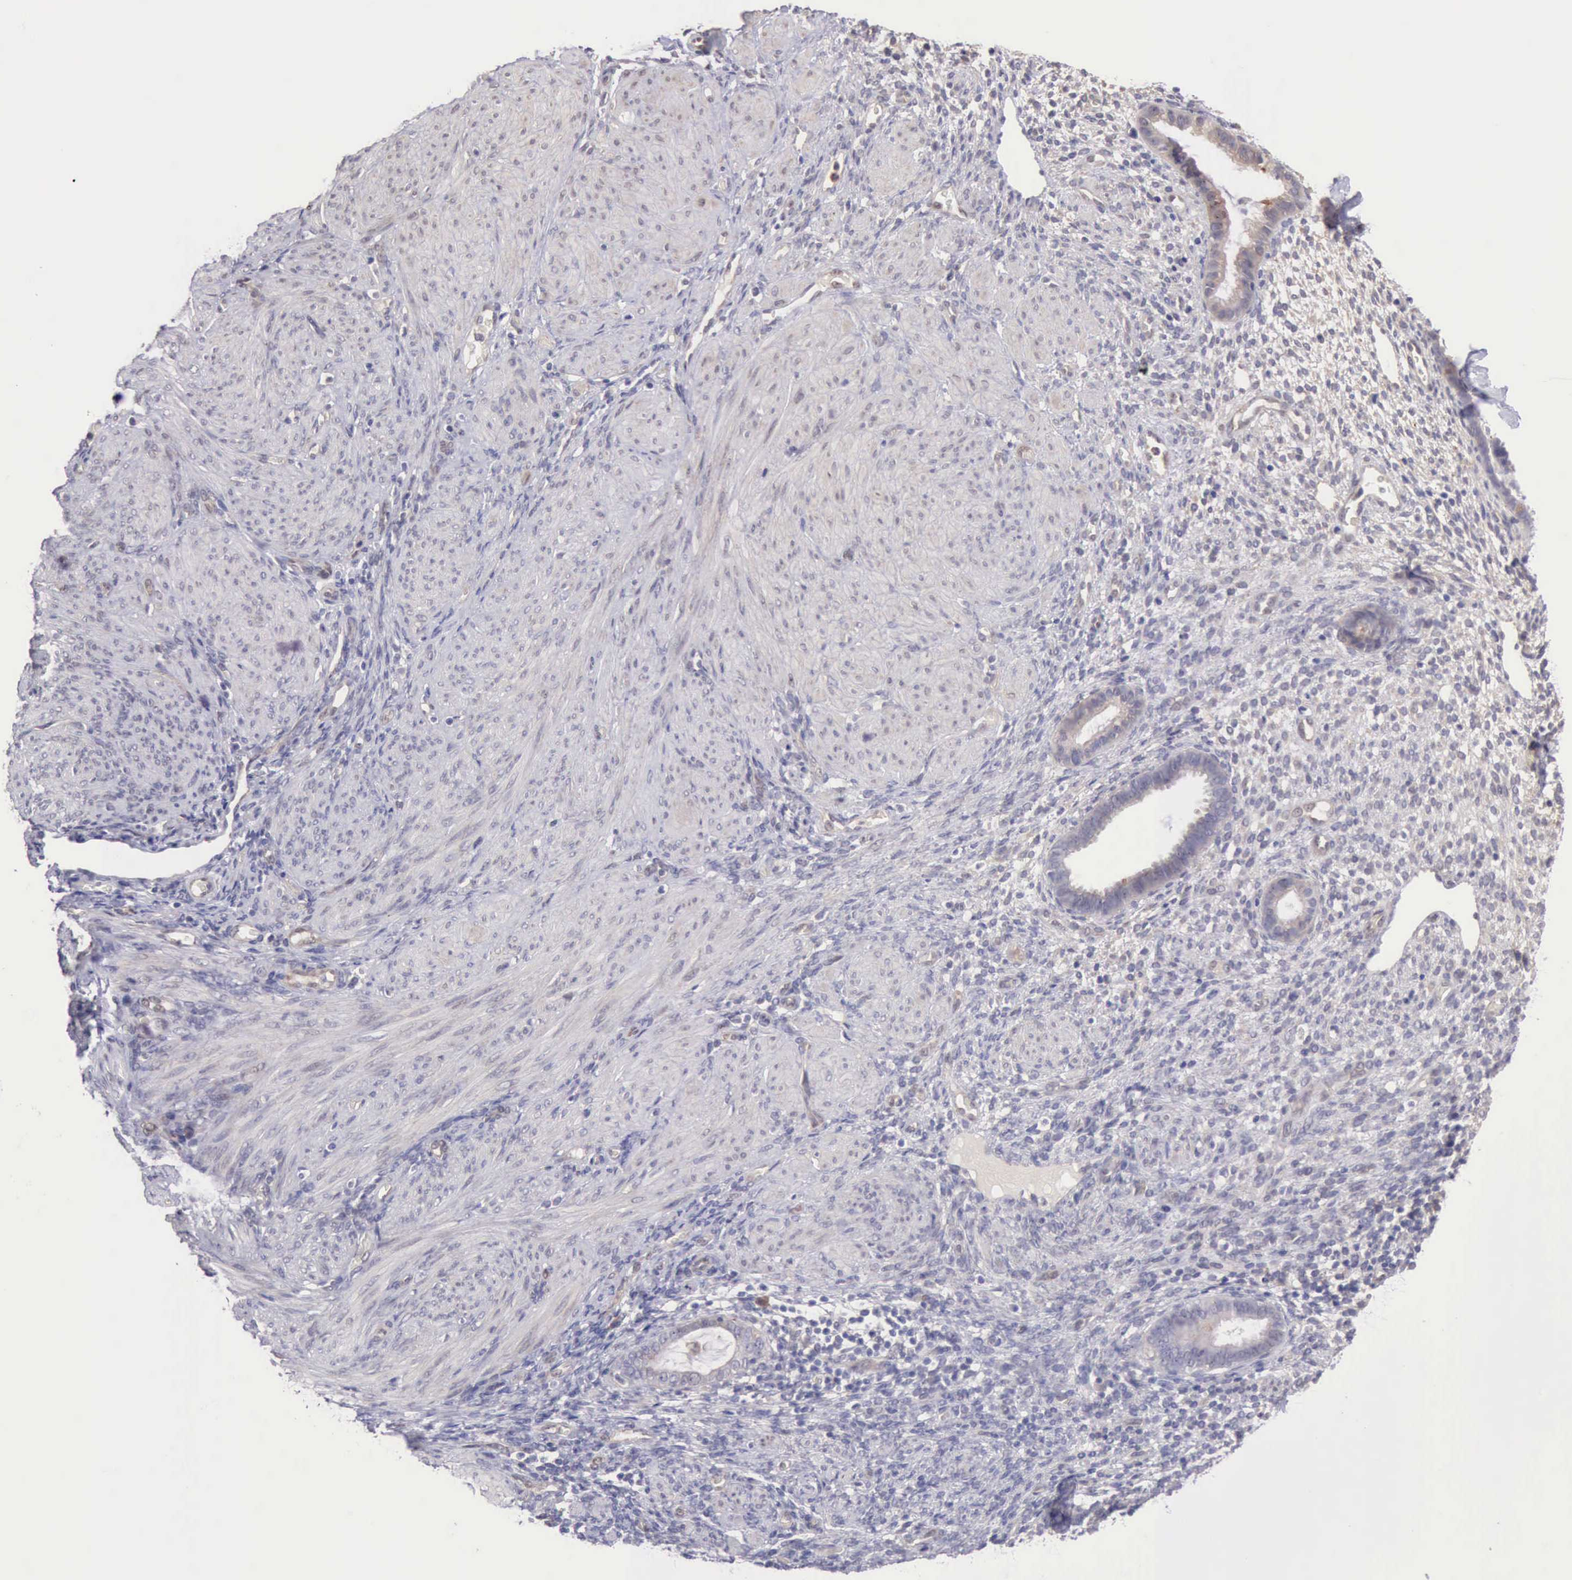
{"staining": {"intensity": "negative", "quantity": "none", "location": "none"}, "tissue": "endometrium", "cell_type": "Cells in endometrial stroma", "image_type": "normal", "snomed": [{"axis": "morphology", "description": "Normal tissue, NOS"}, {"axis": "topography", "description": "Endometrium"}], "caption": "IHC of unremarkable human endometrium exhibits no positivity in cells in endometrial stroma.", "gene": "DNAJB7", "patient": {"sex": "female", "age": 72}}